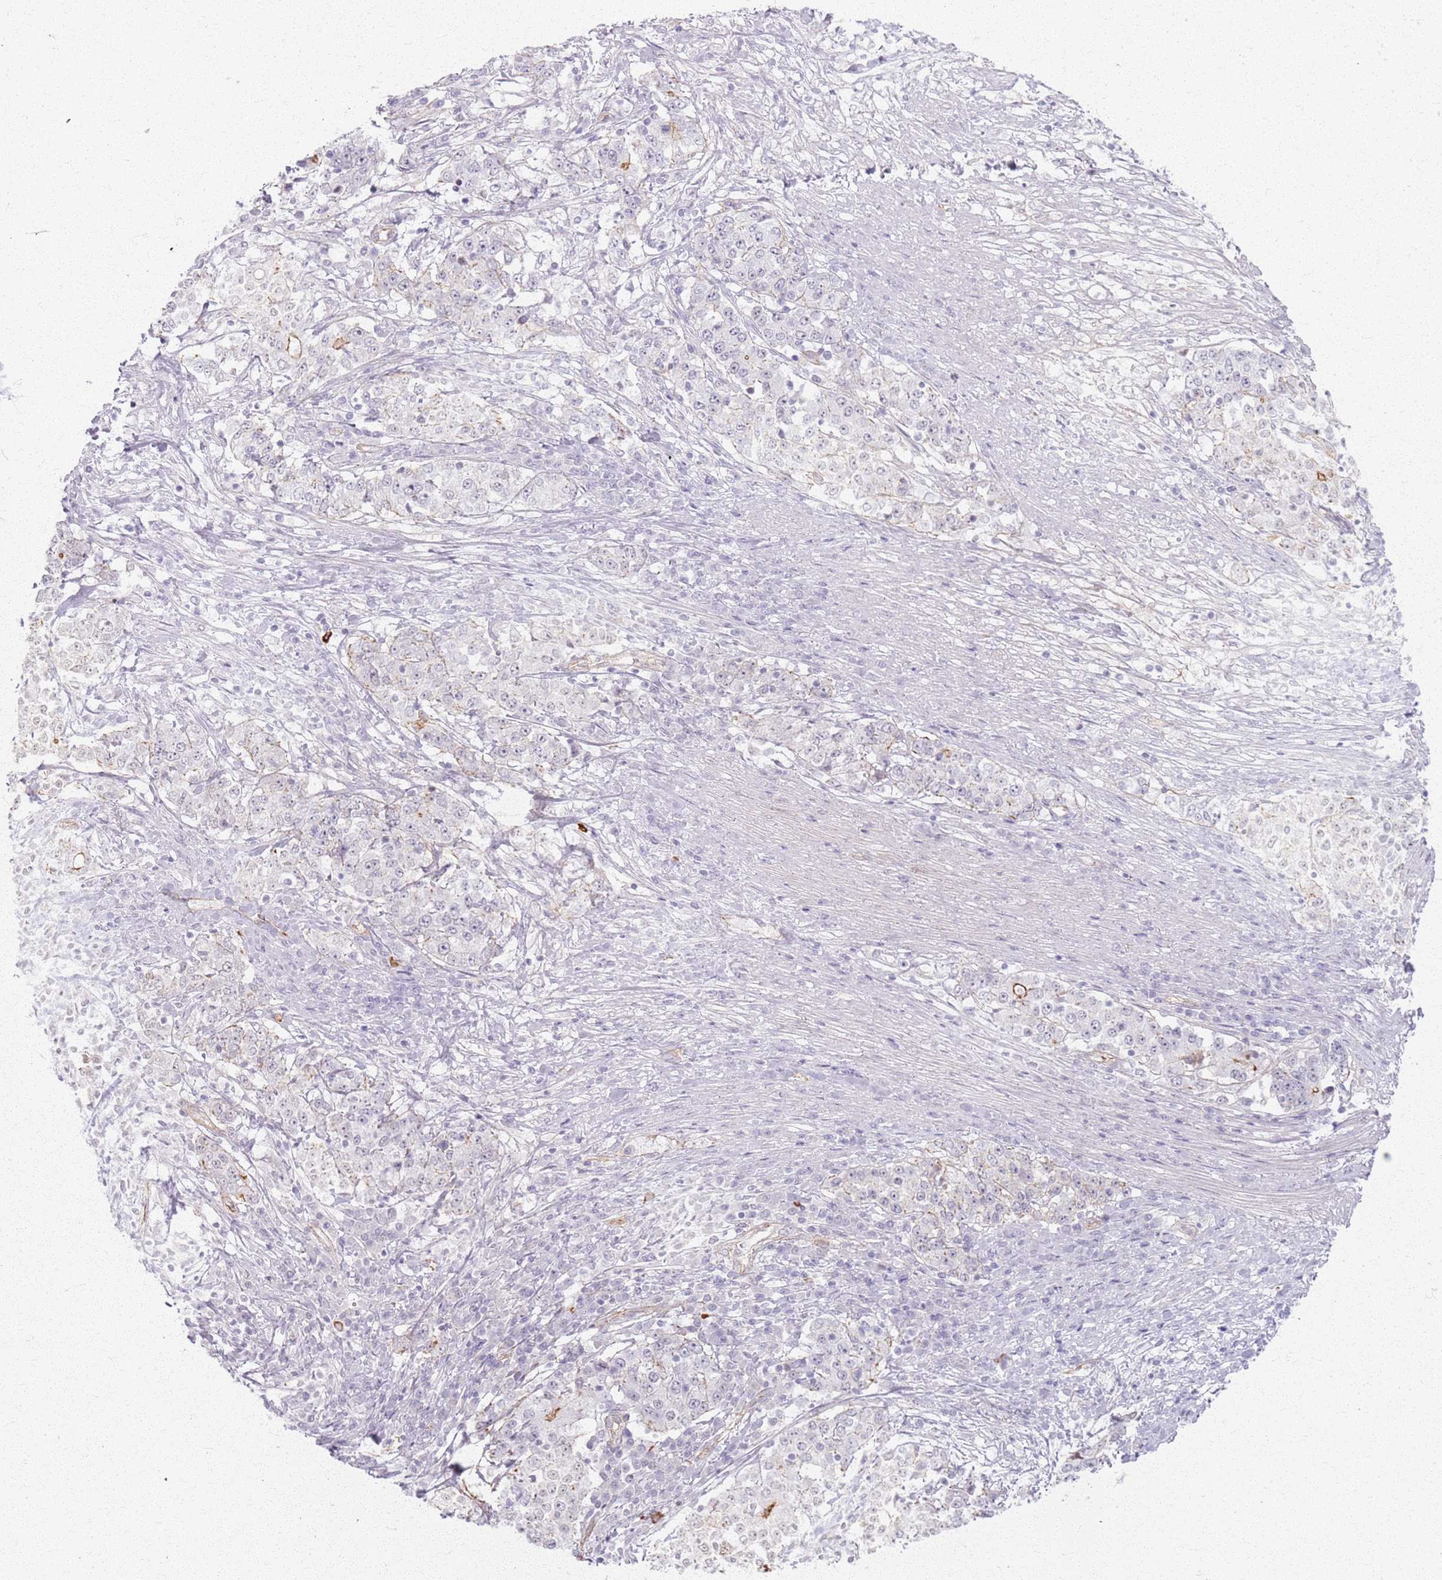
{"staining": {"intensity": "negative", "quantity": "none", "location": "none"}, "tissue": "stomach cancer", "cell_type": "Tumor cells", "image_type": "cancer", "snomed": [{"axis": "morphology", "description": "Adenocarcinoma, NOS"}, {"axis": "topography", "description": "Stomach"}], "caption": "Stomach adenocarcinoma was stained to show a protein in brown. There is no significant positivity in tumor cells. (DAB IHC with hematoxylin counter stain).", "gene": "KCNA5", "patient": {"sex": "male", "age": 59}}